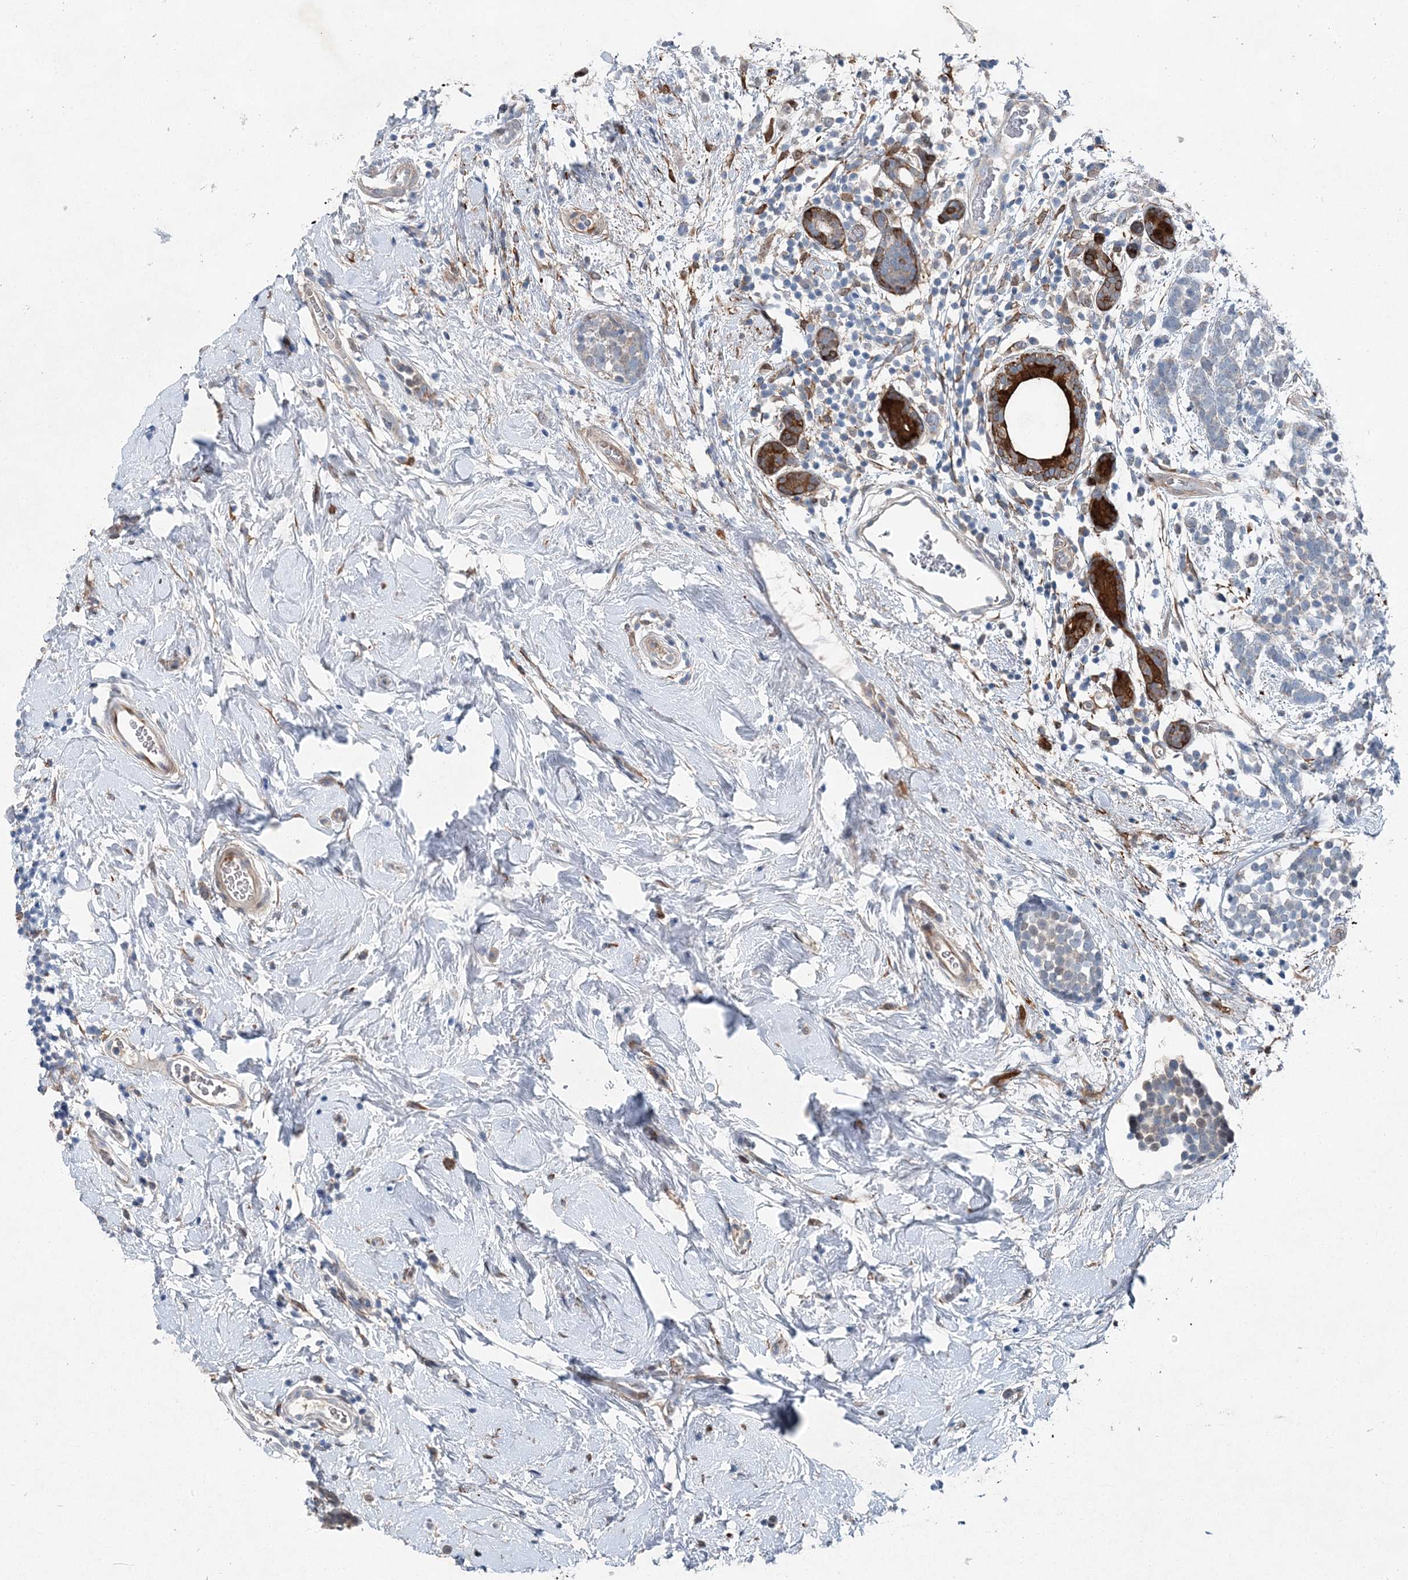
{"staining": {"intensity": "negative", "quantity": "none", "location": "none"}, "tissue": "breast cancer", "cell_type": "Tumor cells", "image_type": "cancer", "snomed": [{"axis": "morphology", "description": "Lobular carcinoma"}, {"axis": "topography", "description": "Breast"}], "caption": "The photomicrograph demonstrates no significant positivity in tumor cells of breast cancer (lobular carcinoma).", "gene": "SPOPL", "patient": {"sex": "female", "age": 58}}